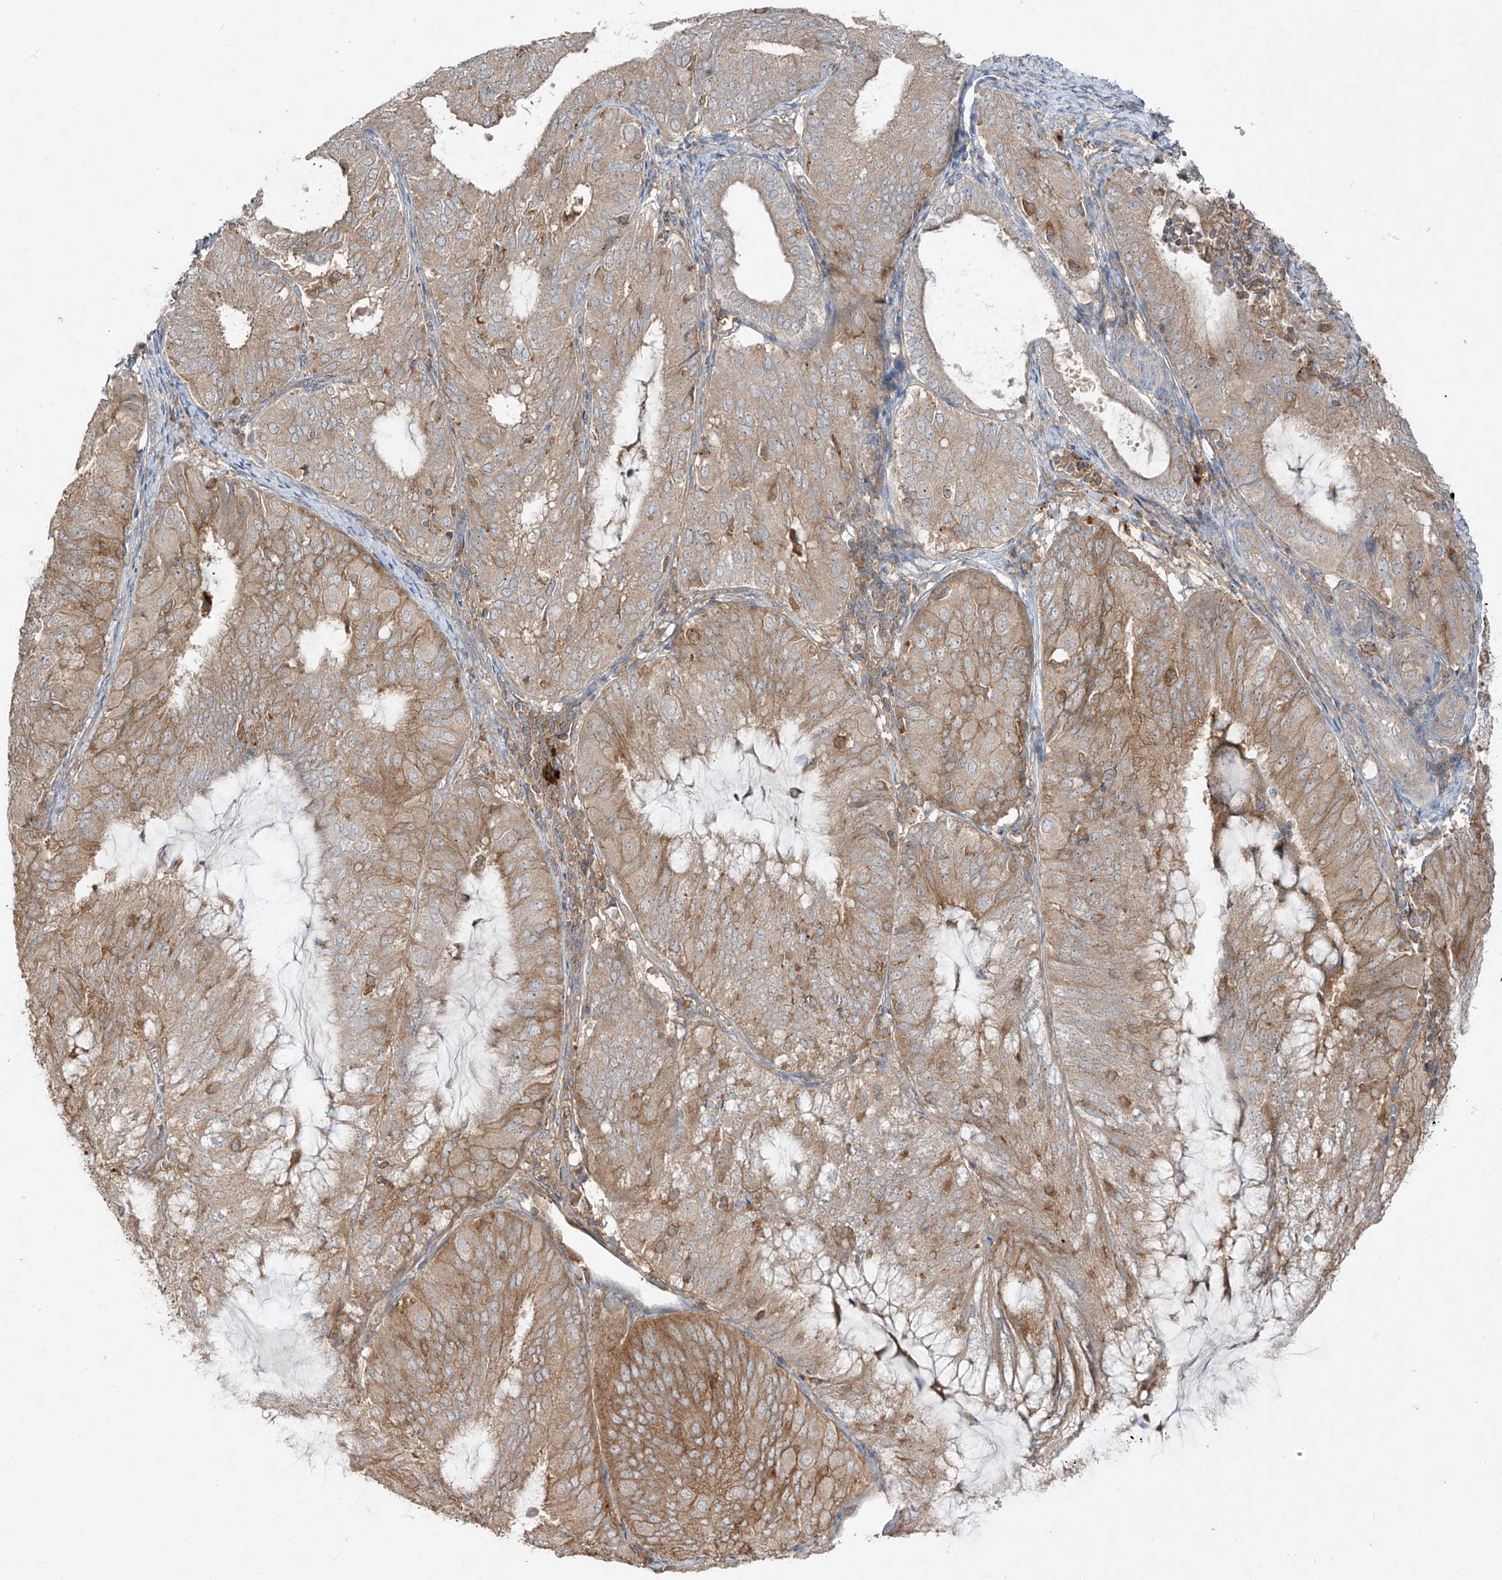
{"staining": {"intensity": "moderate", "quantity": ">75%", "location": "cytoplasmic/membranous"}, "tissue": "endometrial cancer", "cell_type": "Tumor cells", "image_type": "cancer", "snomed": [{"axis": "morphology", "description": "Adenocarcinoma, NOS"}, {"axis": "topography", "description": "Endometrium"}], "caption": "A brown stain labels moderate cytoplasmic/membranous staining of a protein in human endometrial adenocarcinoma tumor cells. Immunohistochemistry (ihc) stains the protein of interest in brown and the nuclei are stained blue.", "gene": "LDAH", "patient": {"sex": "female", "age": 81}}